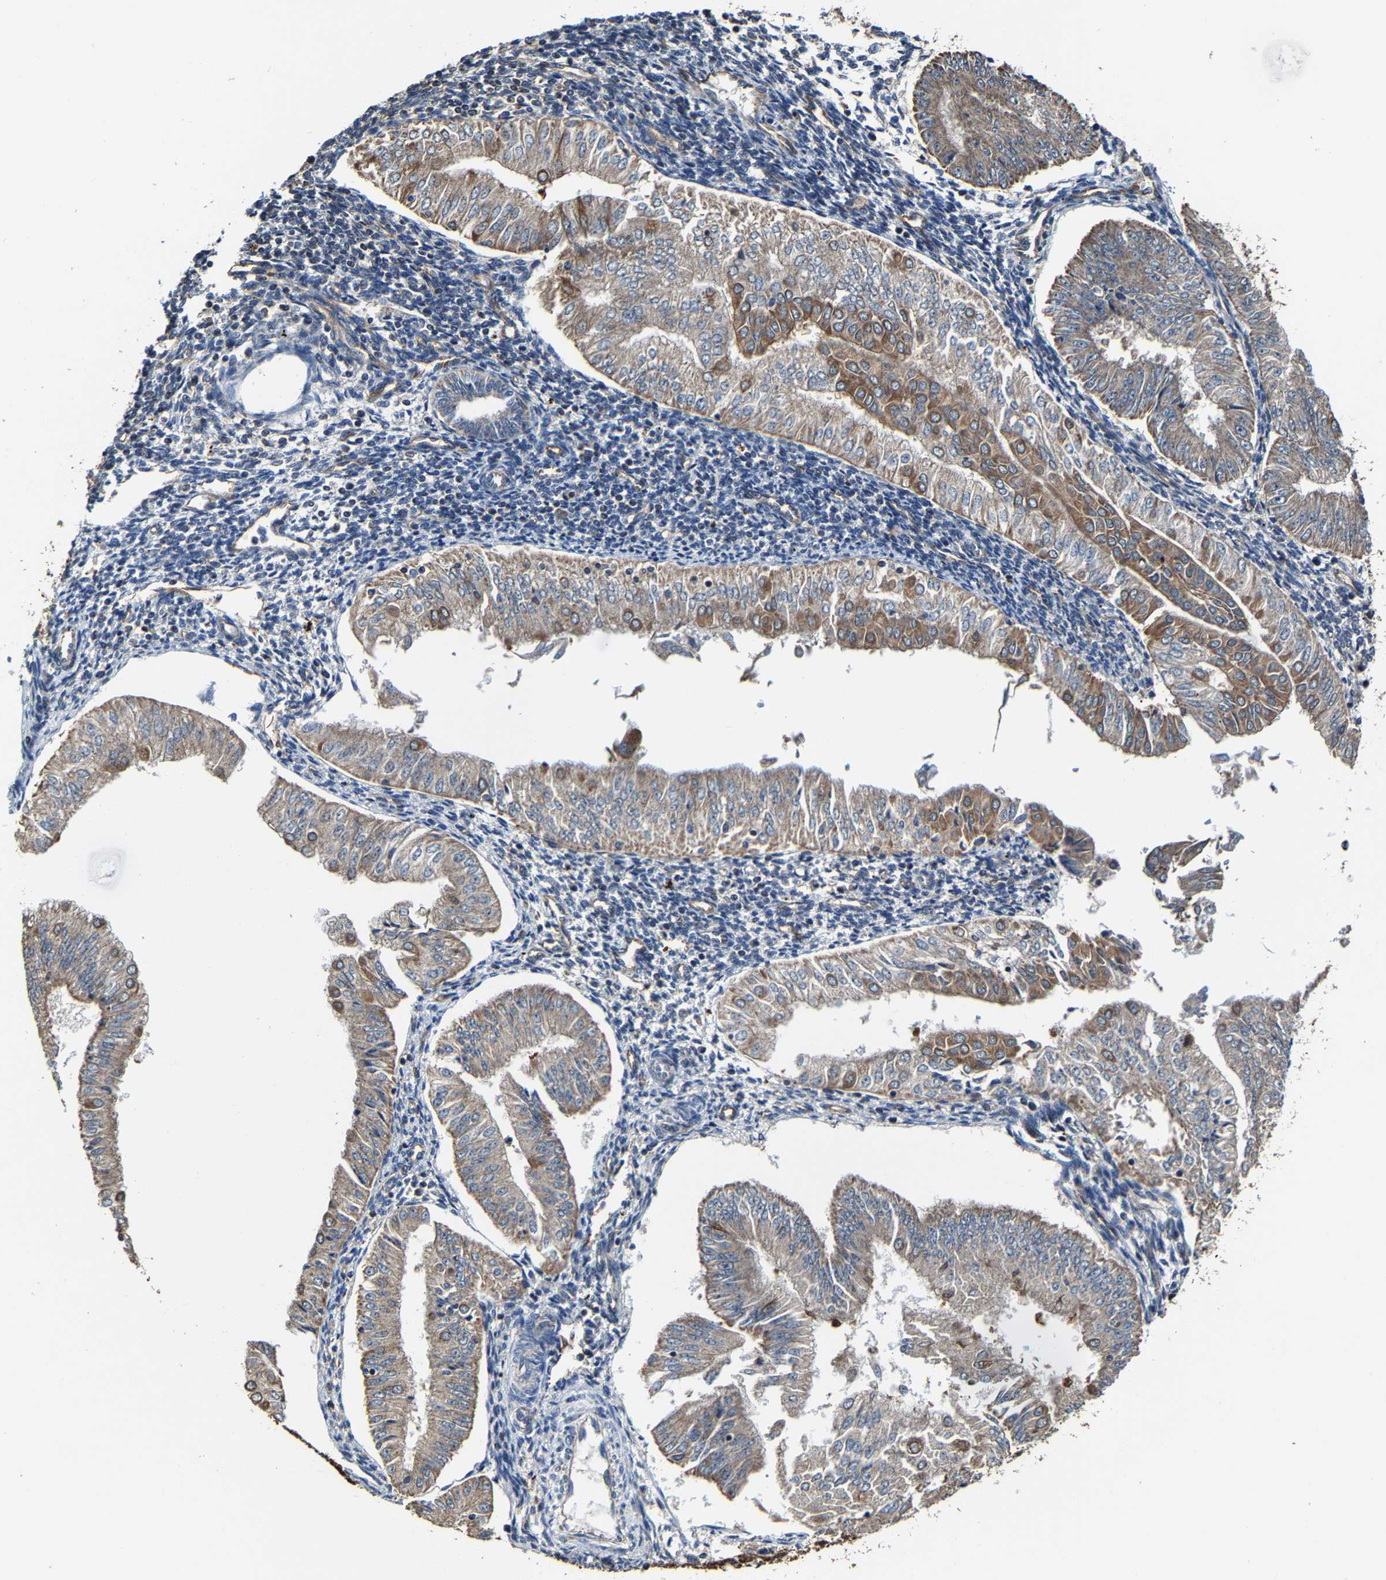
{"staining": {"intensity": "moderate", "quantity": "25%-75%", "location": "cytoplasmic/membranous"}, "tissue": "endometrial cancer", "cell_type": "Tumor cells", "image_type": "cancer", "snomed": [{"axis": "morphology", "description": "Normal tissue, NOS"}, {"axis": "morphology", "description": "Adenocarcinoma, NOS"}, {"axis": "topography", "description": "Endometrium"}], "caption": "Endometrial cancer (adenocarcinoma) stained for a protein exhibits moderate cytoplasmic/membranous positivity in tumor cells.", "gene": "GFRA3", "patient": {"sex": "female", "age": 53}}